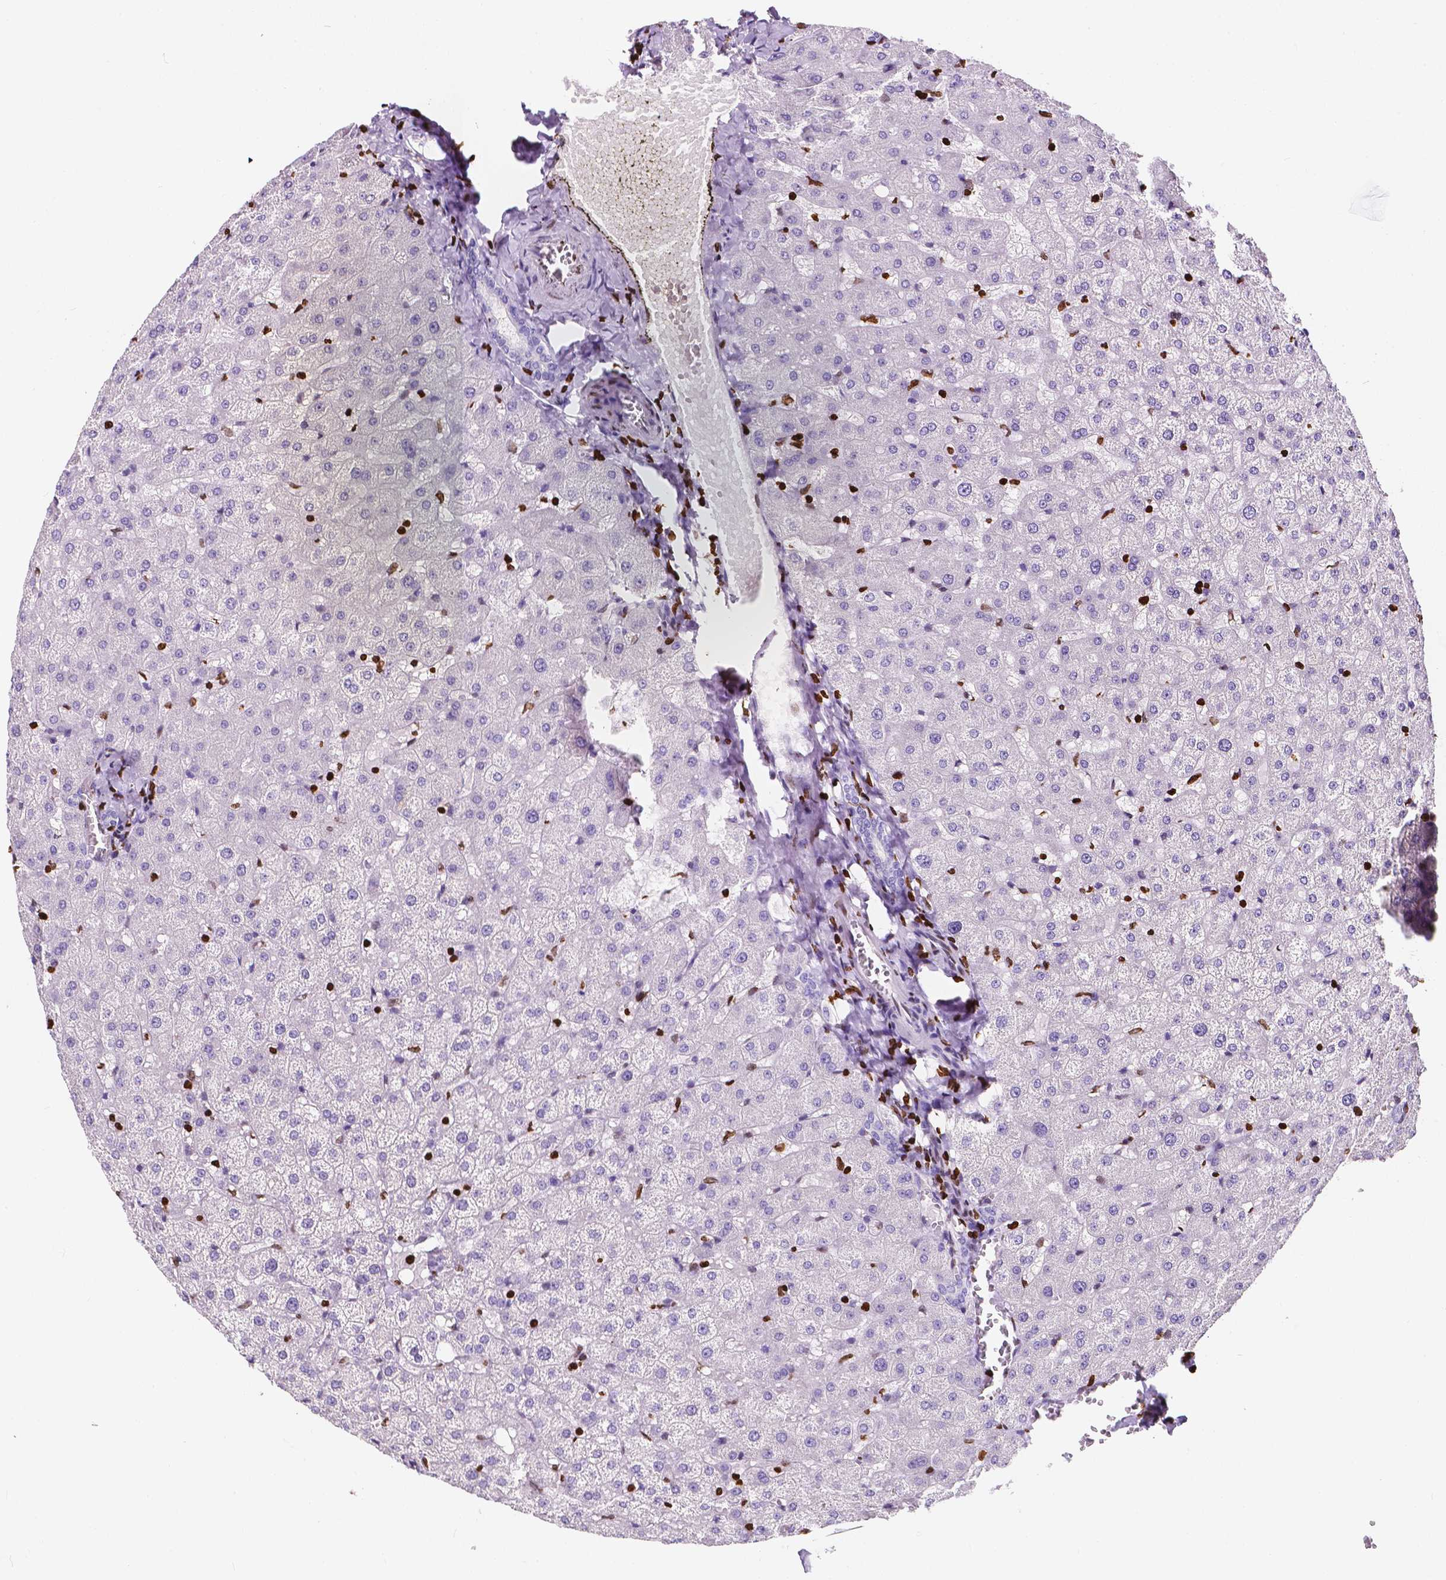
{"staining": {"intensity": "negative", "quantity": "none", "location": "none"}, "tissue": "liver", "cell_type": "Cholangiocytes", "image_type": "normal", "snomed": [{"axis": "morphology", "description": "Normal tissue, NOS"}, {"axis": "topography", "description": "Liver"}], "caption": "IHC of normal liver displays no positivity in cholangiocytes.", "gene": "CBY3", "patient": {"sex": "female", "age": 50}}